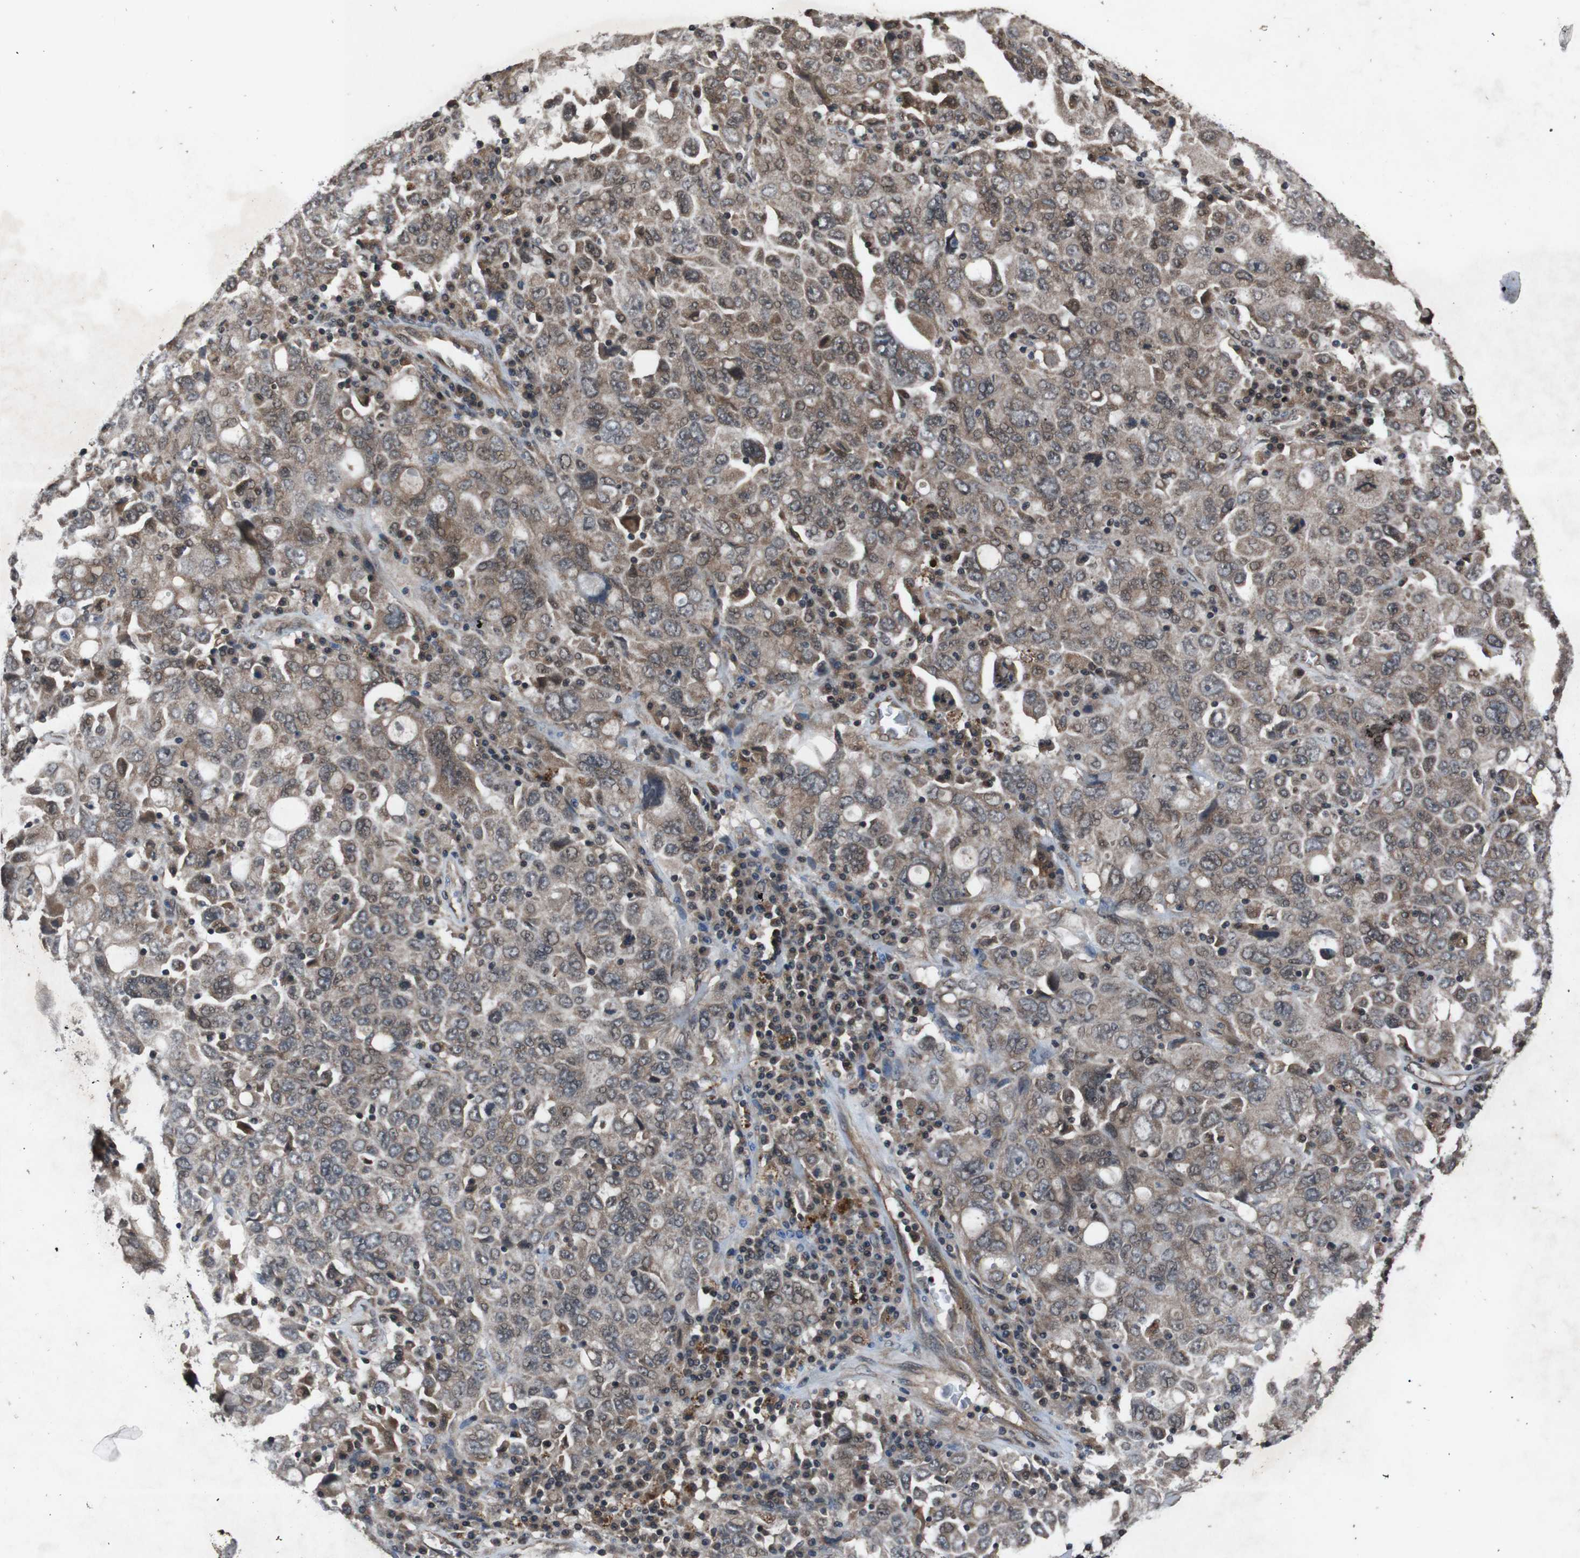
{"staining": {"intensity": "weak", "quantity": ">75%", "location": "cytoplasmic/membranous"}, "tissue": "ovarian cancer", "cell_type": "Tumor cells", "image_type": "cancer", "snomed": [{"axis": "morphology", "description": "Carcinoma, endometroid"}, {"axis": "topography", "description": "Ovary"}], "caption": "A brown stain highlights weak cytoplasmic/membranous positivity of a protein in human ovarian endometroid carcinoma tumor cells.", "gene": "SOCS1", "patient": {"sex": "female", "age": 62}}